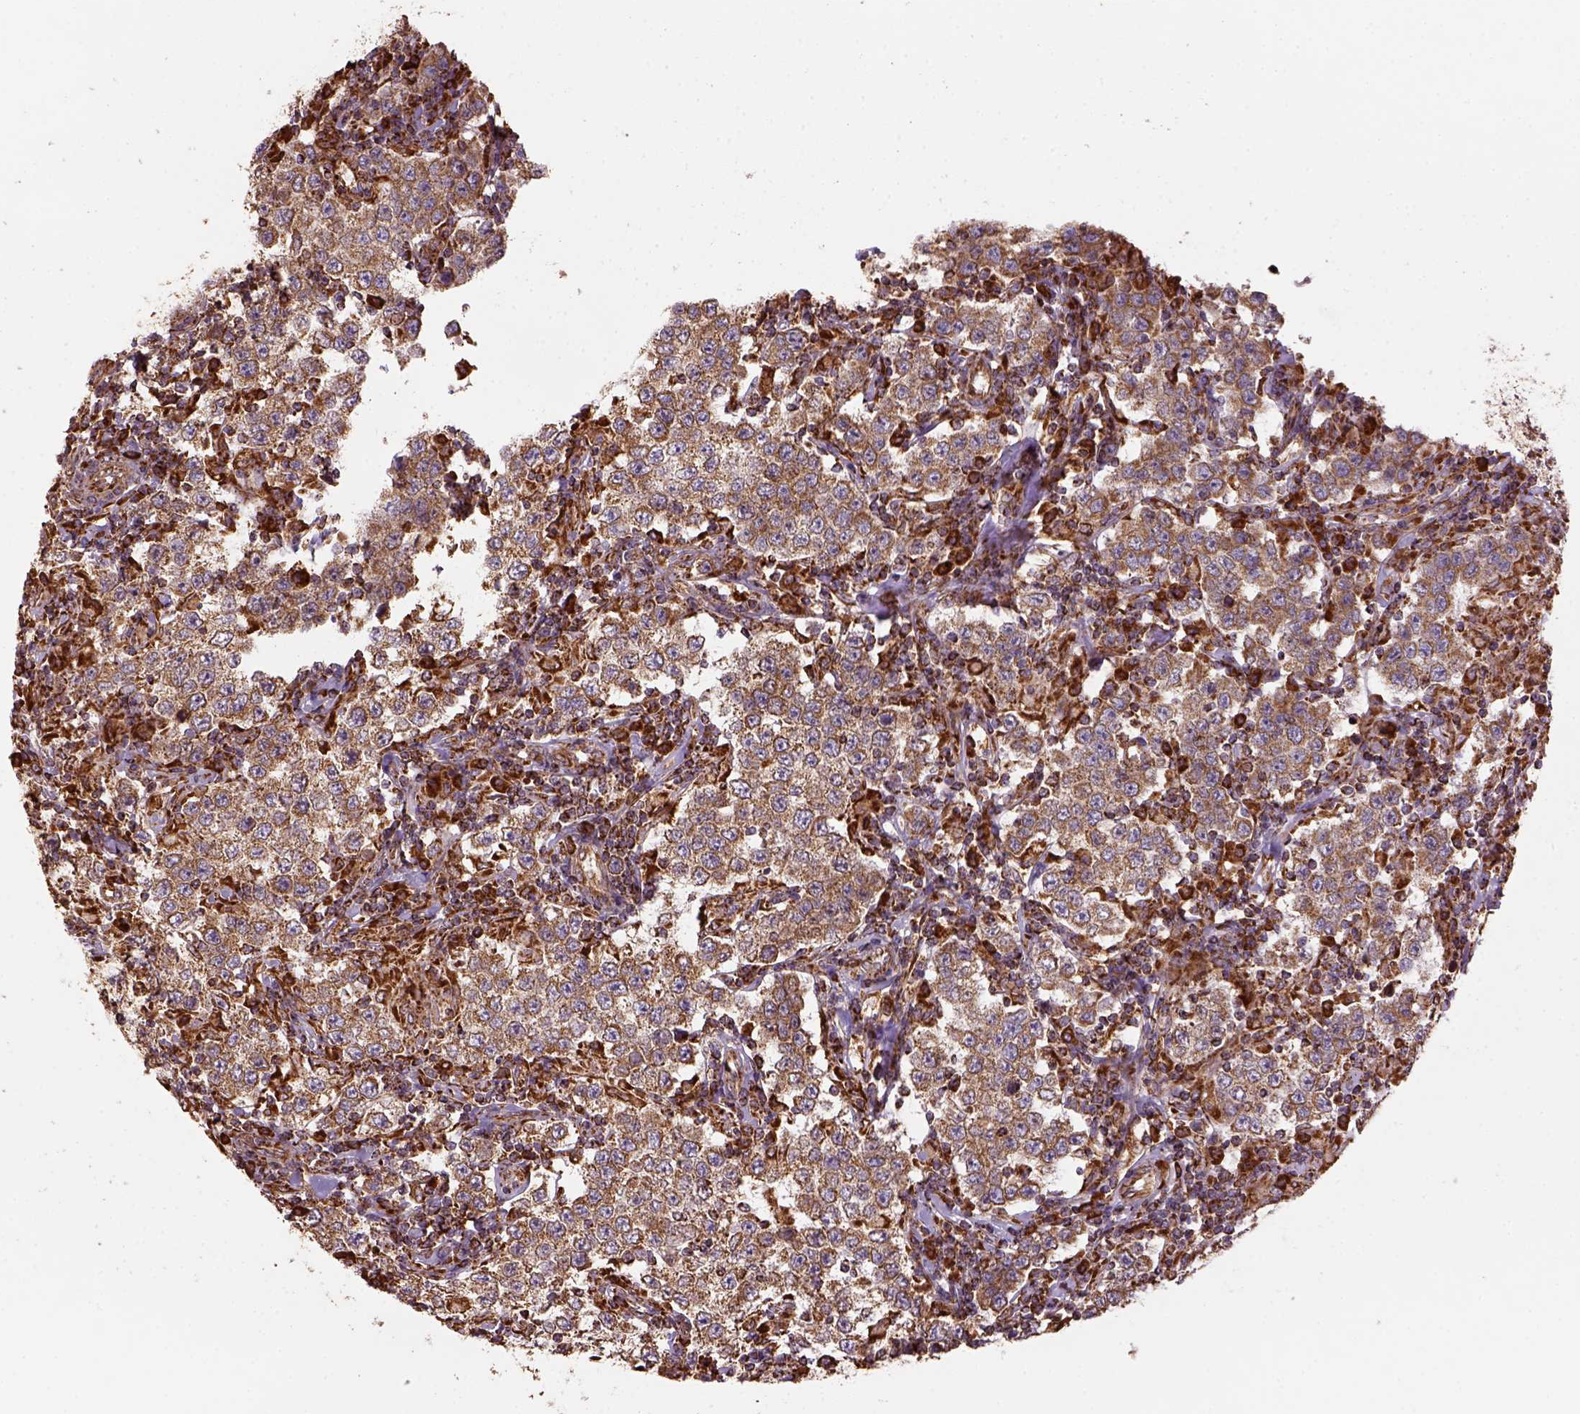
{"staining": {"intensity": "moderate", "quantity": ">75%", "location": "cytoplasmic/membranous"}, "tissue": "testis cancer", "cell_type": "Tumor cells", "image_type": "cancer", "snomed": [{"axis": "morphology", "description": "Seminoma, NOS"}, {"axis": "morphology", "description": "Carcinoma, Embryonal, NOS"}, {"axis": "topography", "description": "Testis"}], "caption": "Human seminoma (testis) stained for a protein (brown) shows moderate cytoplasmic/membranous positive expression in approximately >75% of tumor cells.", "gene": "MAPK8IP3", "patient": {"sex": "male", "age": 41}}